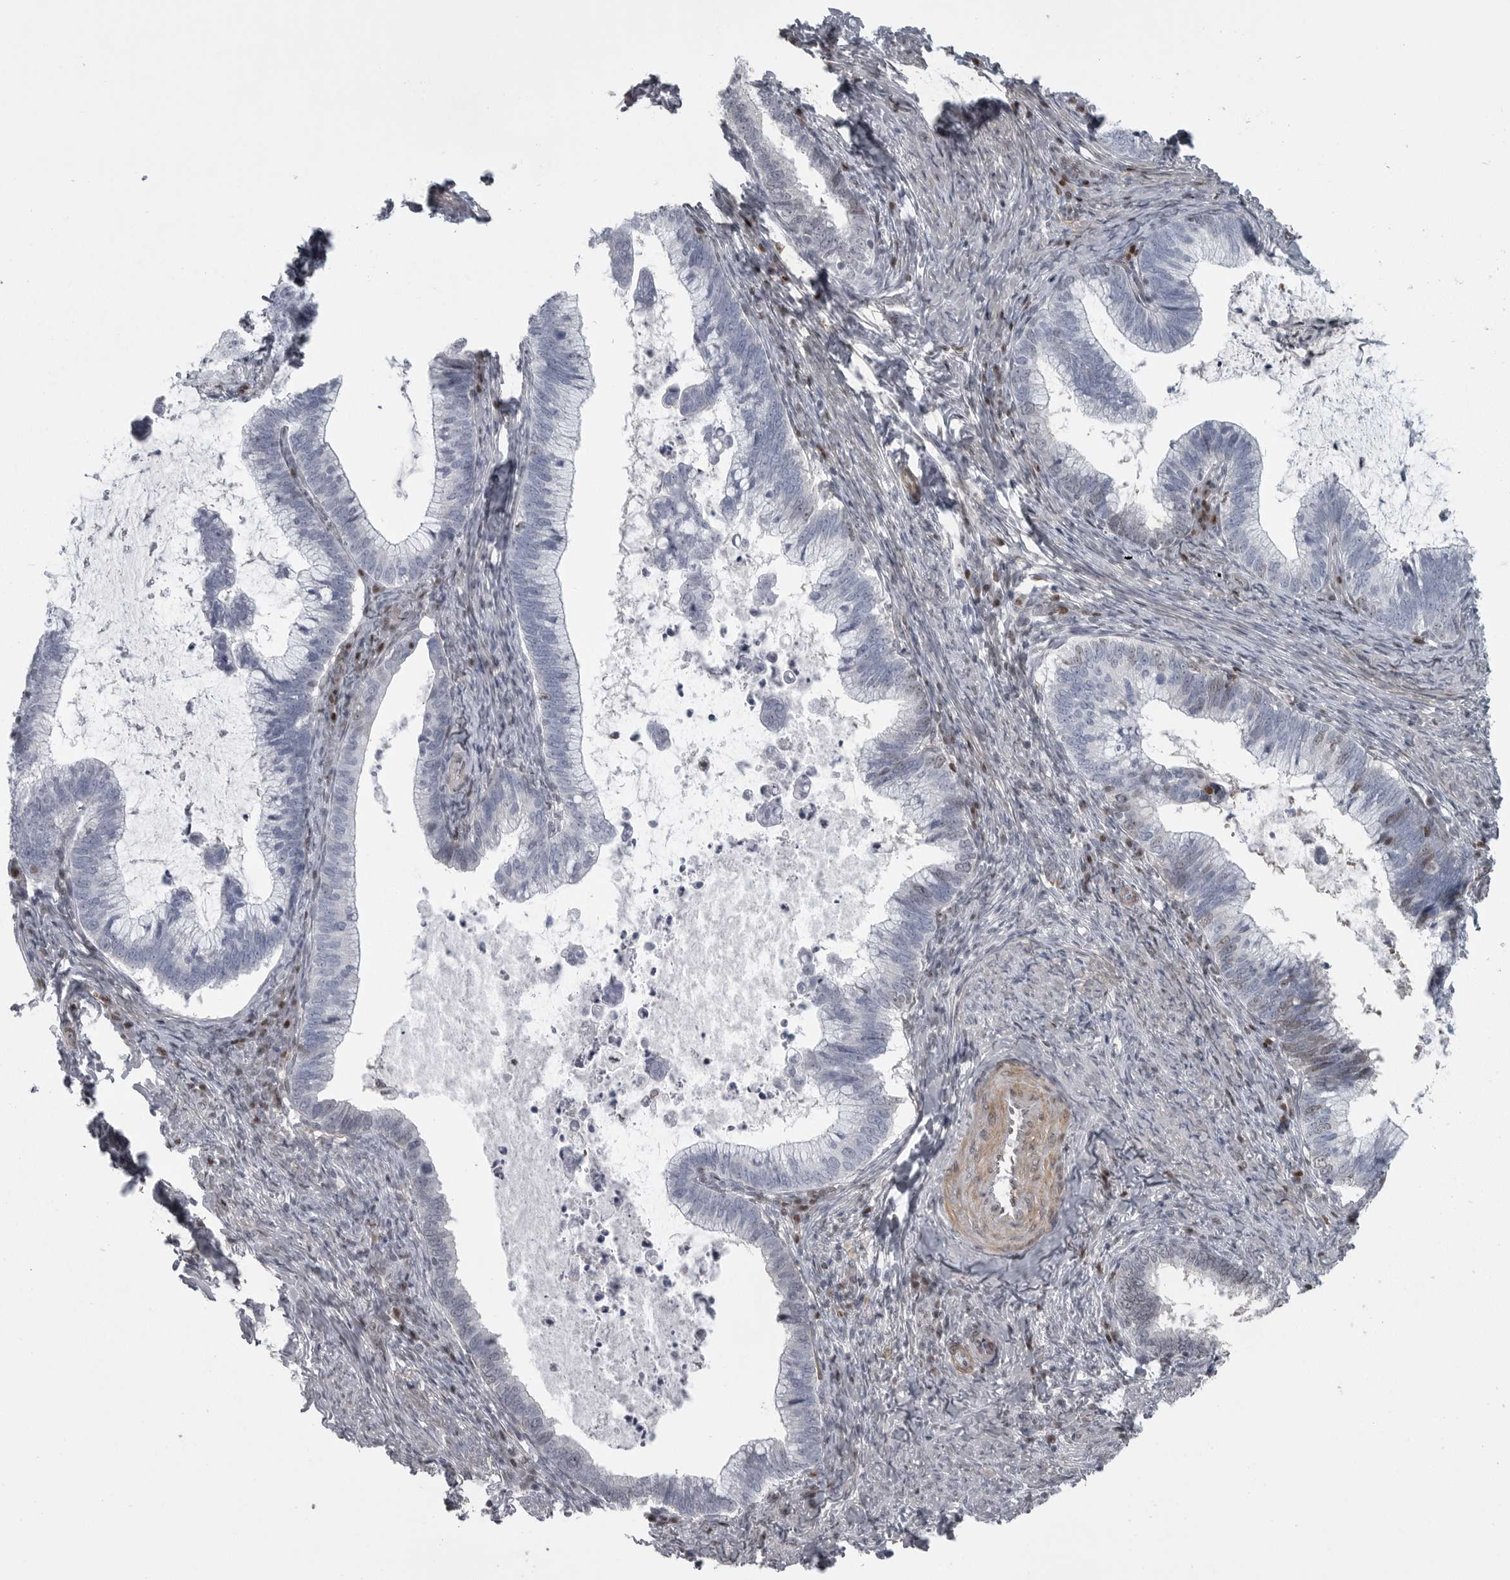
{"staining": {"intensity": "negative", "quantity": "none", "location": "none"}, "tissue": "cervical cancer", "cell_type": "Tumor cells", "image_type": "cancer", "snomed": [{"axis": "morphology", "description": "Adenocarcinoma, NOS"}, {"axis": "topography", "description": "Cervix"}], "caption": "High power microscopy image of an IHC image of cervical adenocarcinoma, revealing no significant staining in tumor cells.", "gene": "HMGN3", "patient": {"sex": "female", "age": 36}}